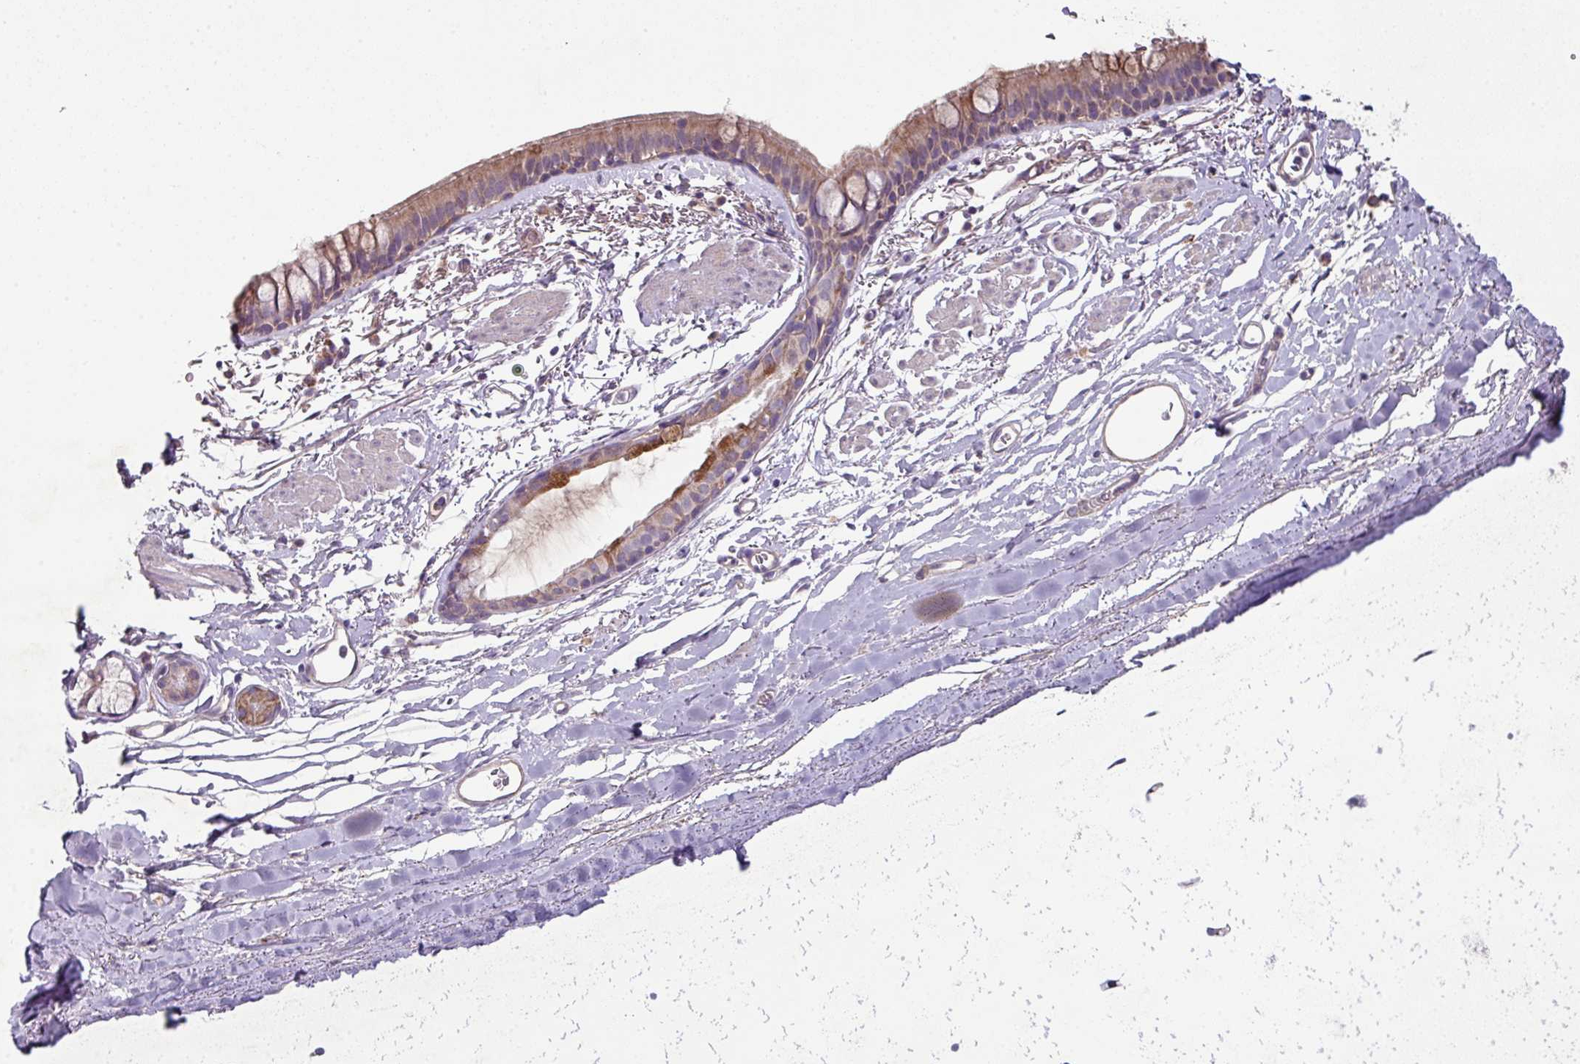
{"staining": {"intensity": "moderate", "quantity": "25%-75%", "location": "cytoplasmic/membranous"}, "tissue": "bronchus", "cell_type": "Respiratory epithelial cells", "image_type": "normal", "snomed": [{"axis": "morphology", "description": "Normal tissue, NOS"}, {"axis": "topography", "description": "Bronchus"}], "caption": "Protein expression analysis of normal bronchus demonstrates moderate cytoplasmic/membranous positivity in about 25%-75% of respiratory epithelial cells. (DAB (3,3'-diaminobenzidine) IHC, brown staining for protein, blue staining for nuclei).", "gene": "LRRC9", "patient": {"sex": "male", "age": 67}}